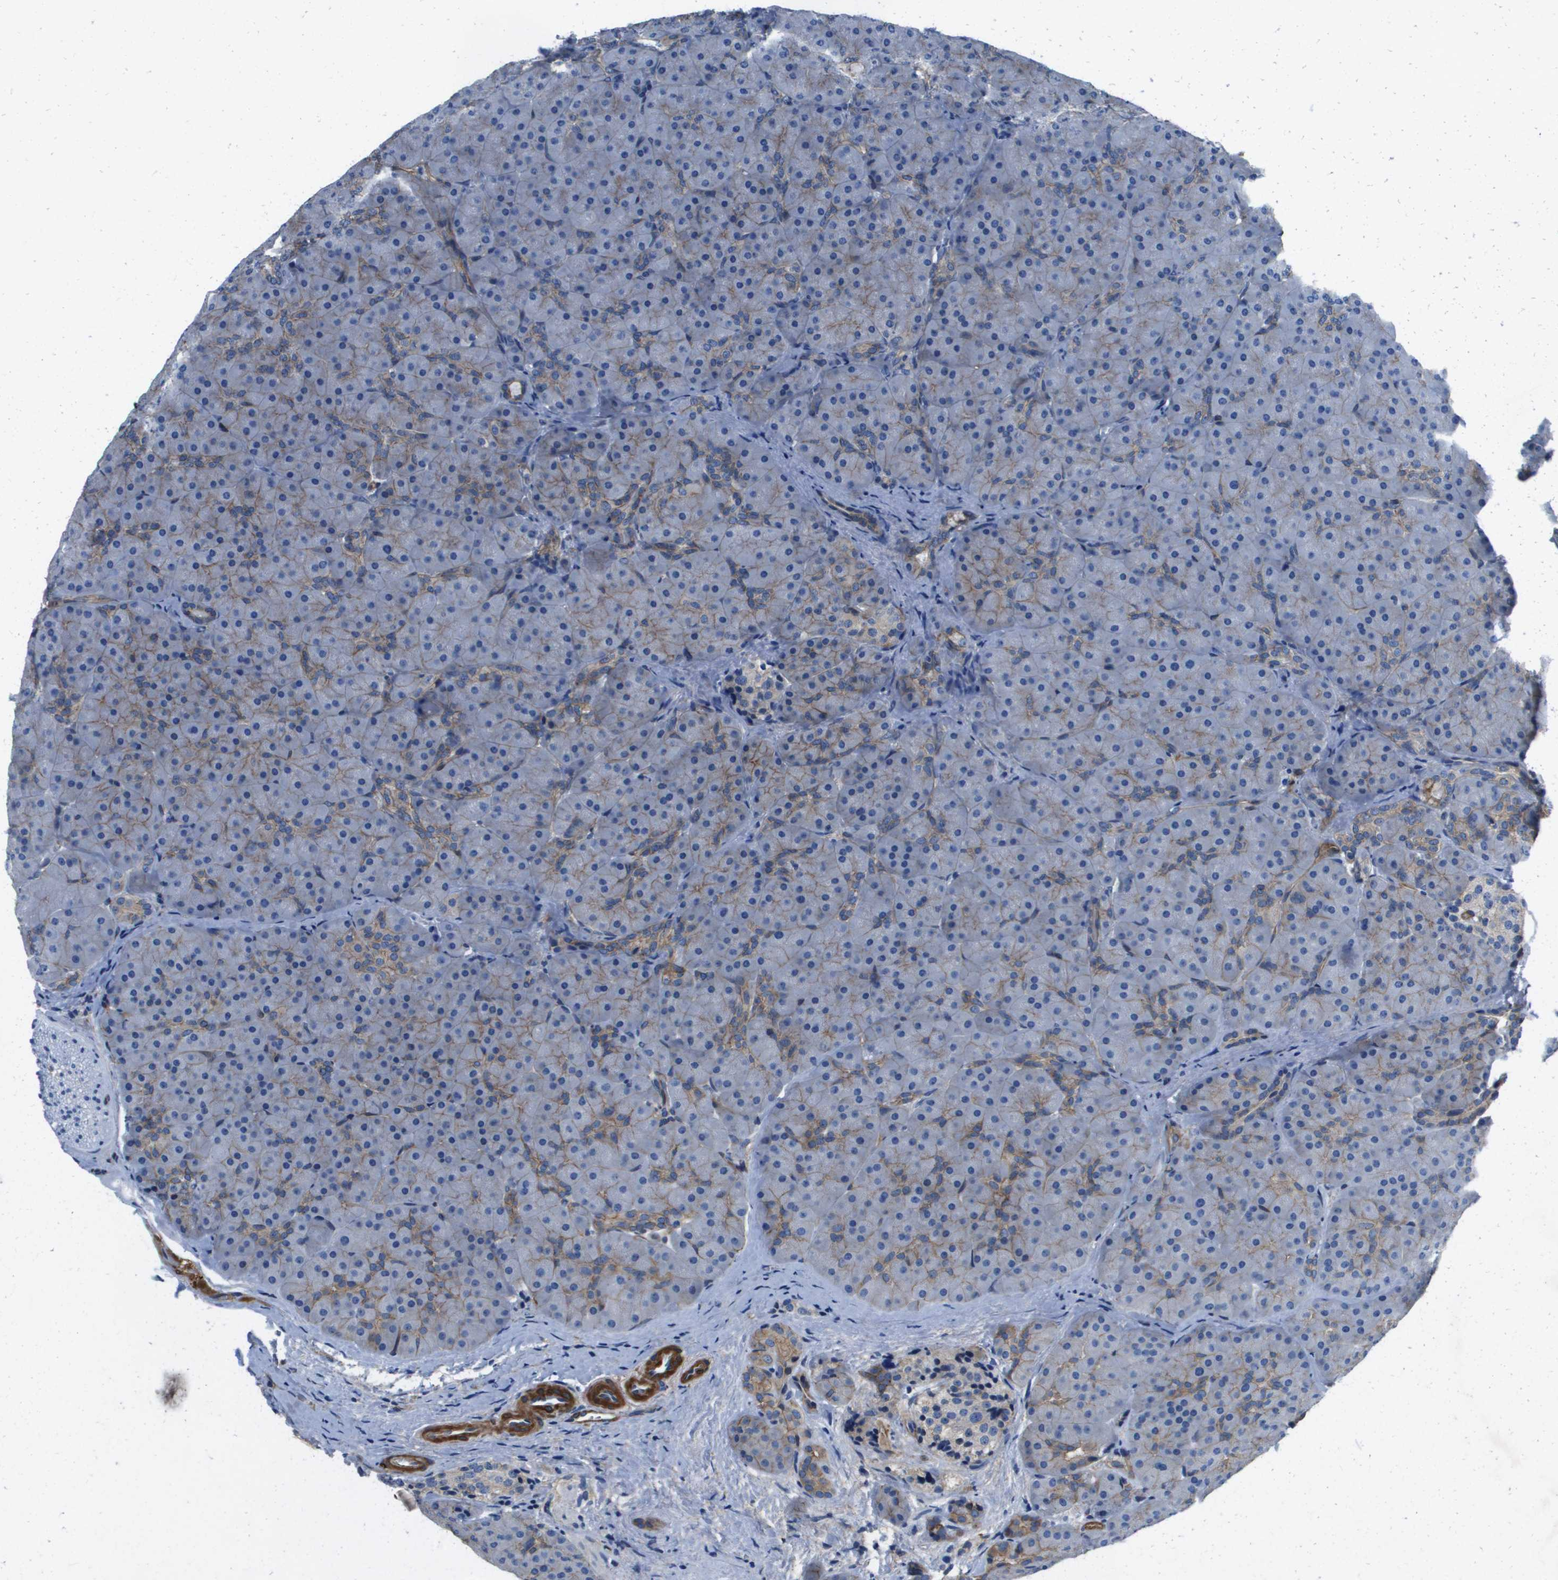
{"staining": {"intensity": "weak", "quantity": "<25%", "location": "cytoplasmic/membranous"}, "tissue": "pancreas", "cell_type": "Exocrine glandular cells", "image_type": "normal", "snomed": [{"axis": "morphology", "description": "Normal tissue, NOS"}, {"axis": "topography", "description": "Pancreas"}], "caption": "Immunohistochemical staining of normal pancreas exhibits no significant staining in exocrine glandular cells. (DAB (3,3'-diaminobenzidine) immunohistochemistry (IHC) visualized using brightfield microscopy, high magnification).", "gene": "LPP", "patient": {"sex": "male", "age": 66}}